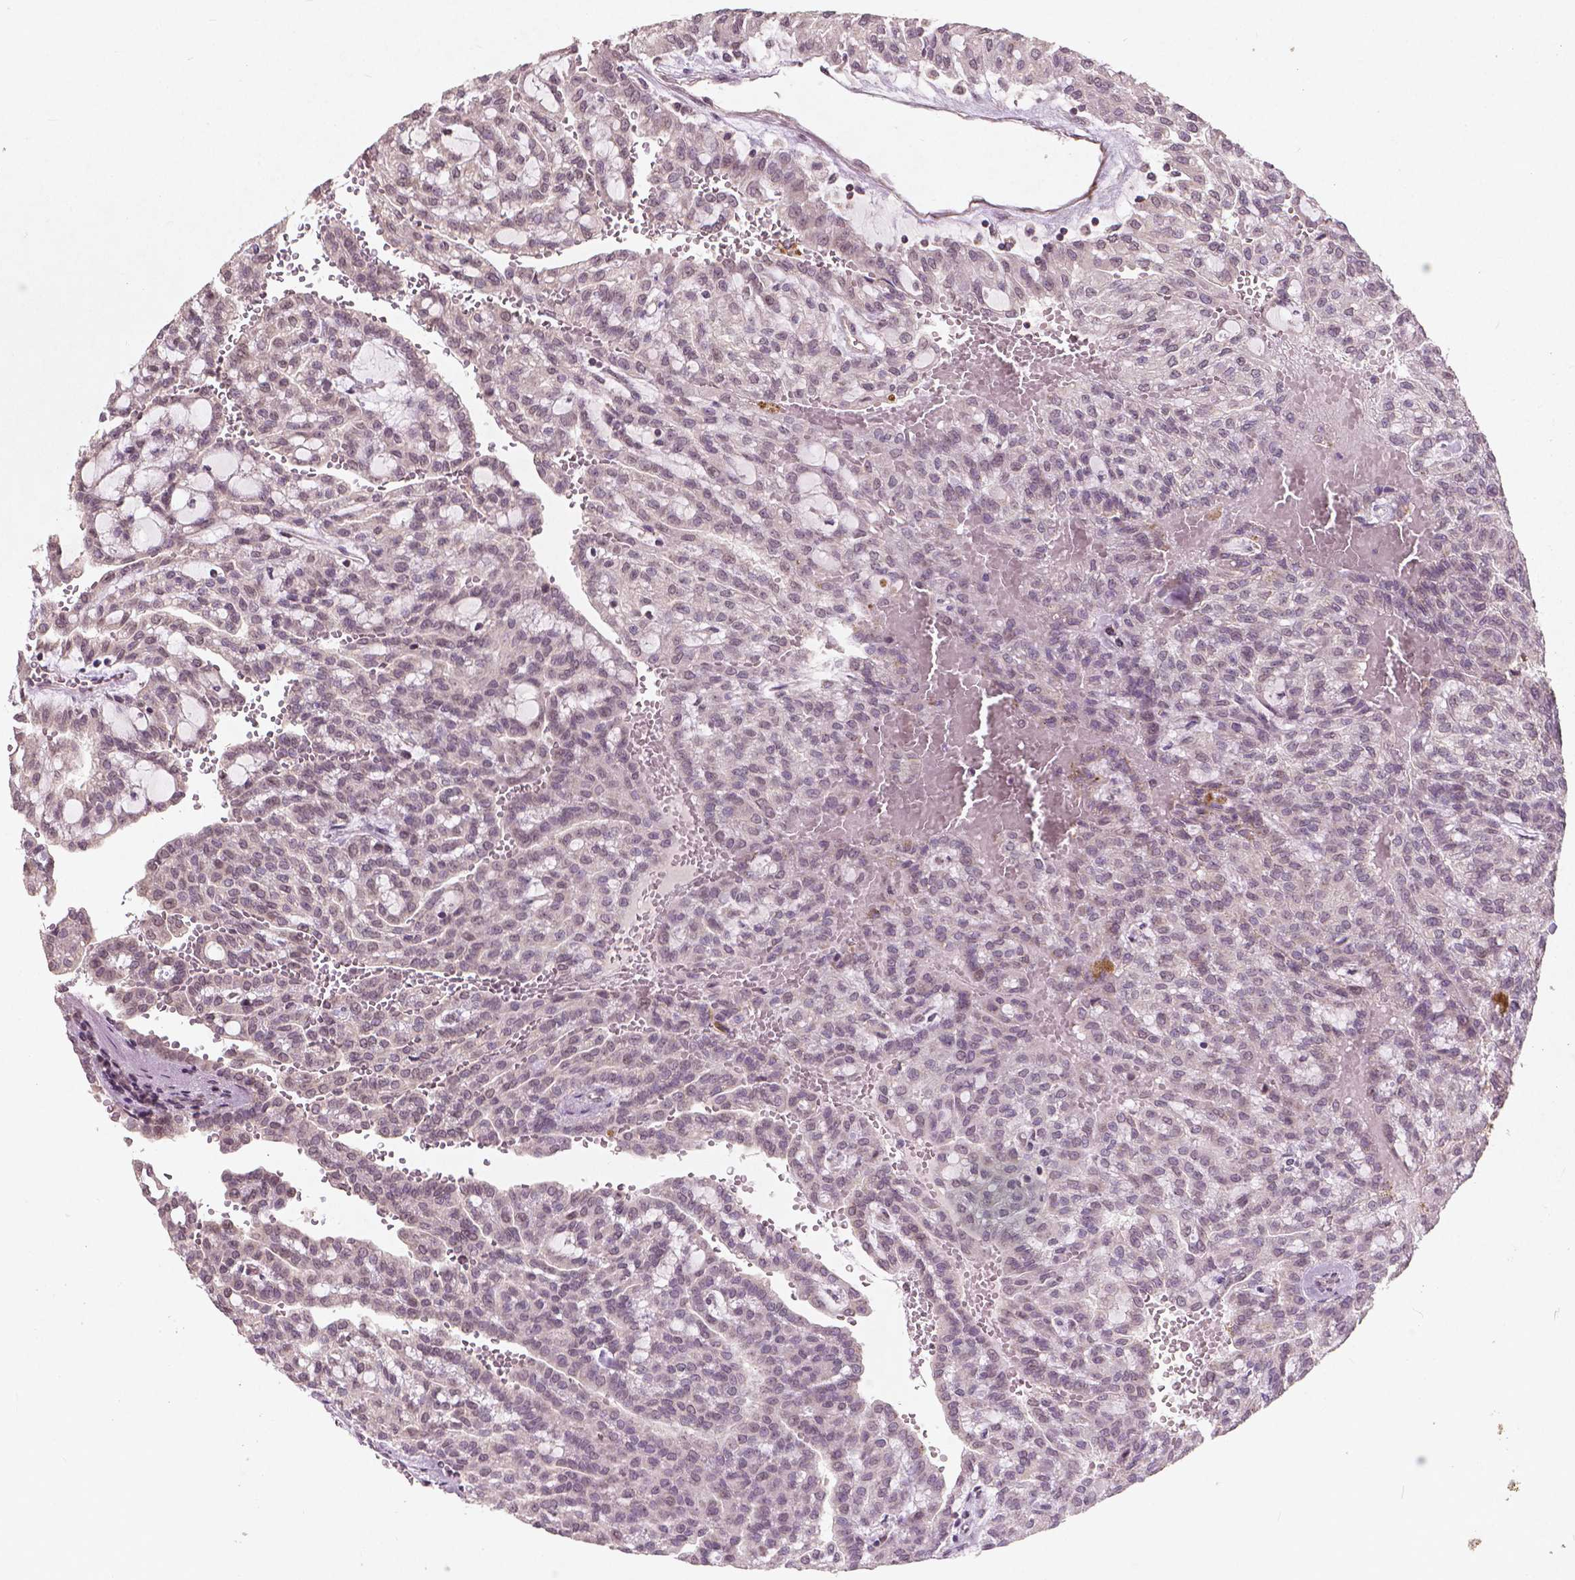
{"staining": {"intensity": "negative", "quantity": "none", "location": "none"}, "tissue": "renal cancer", "cell_type": "Tumor cells", "image_type": "cancer", "snomed": [{"axis": "morphology", "description": "Adenocarcinoma, NOS"}, {"axis": "topography", "description": "Kidney"}], "caption": "Human adenocarcinoma (renal) stained for a protein using IHC reveals no expression in tumor cells.", "gene": "SMAD2", "patient": {"sex": "male", "age": 63}}